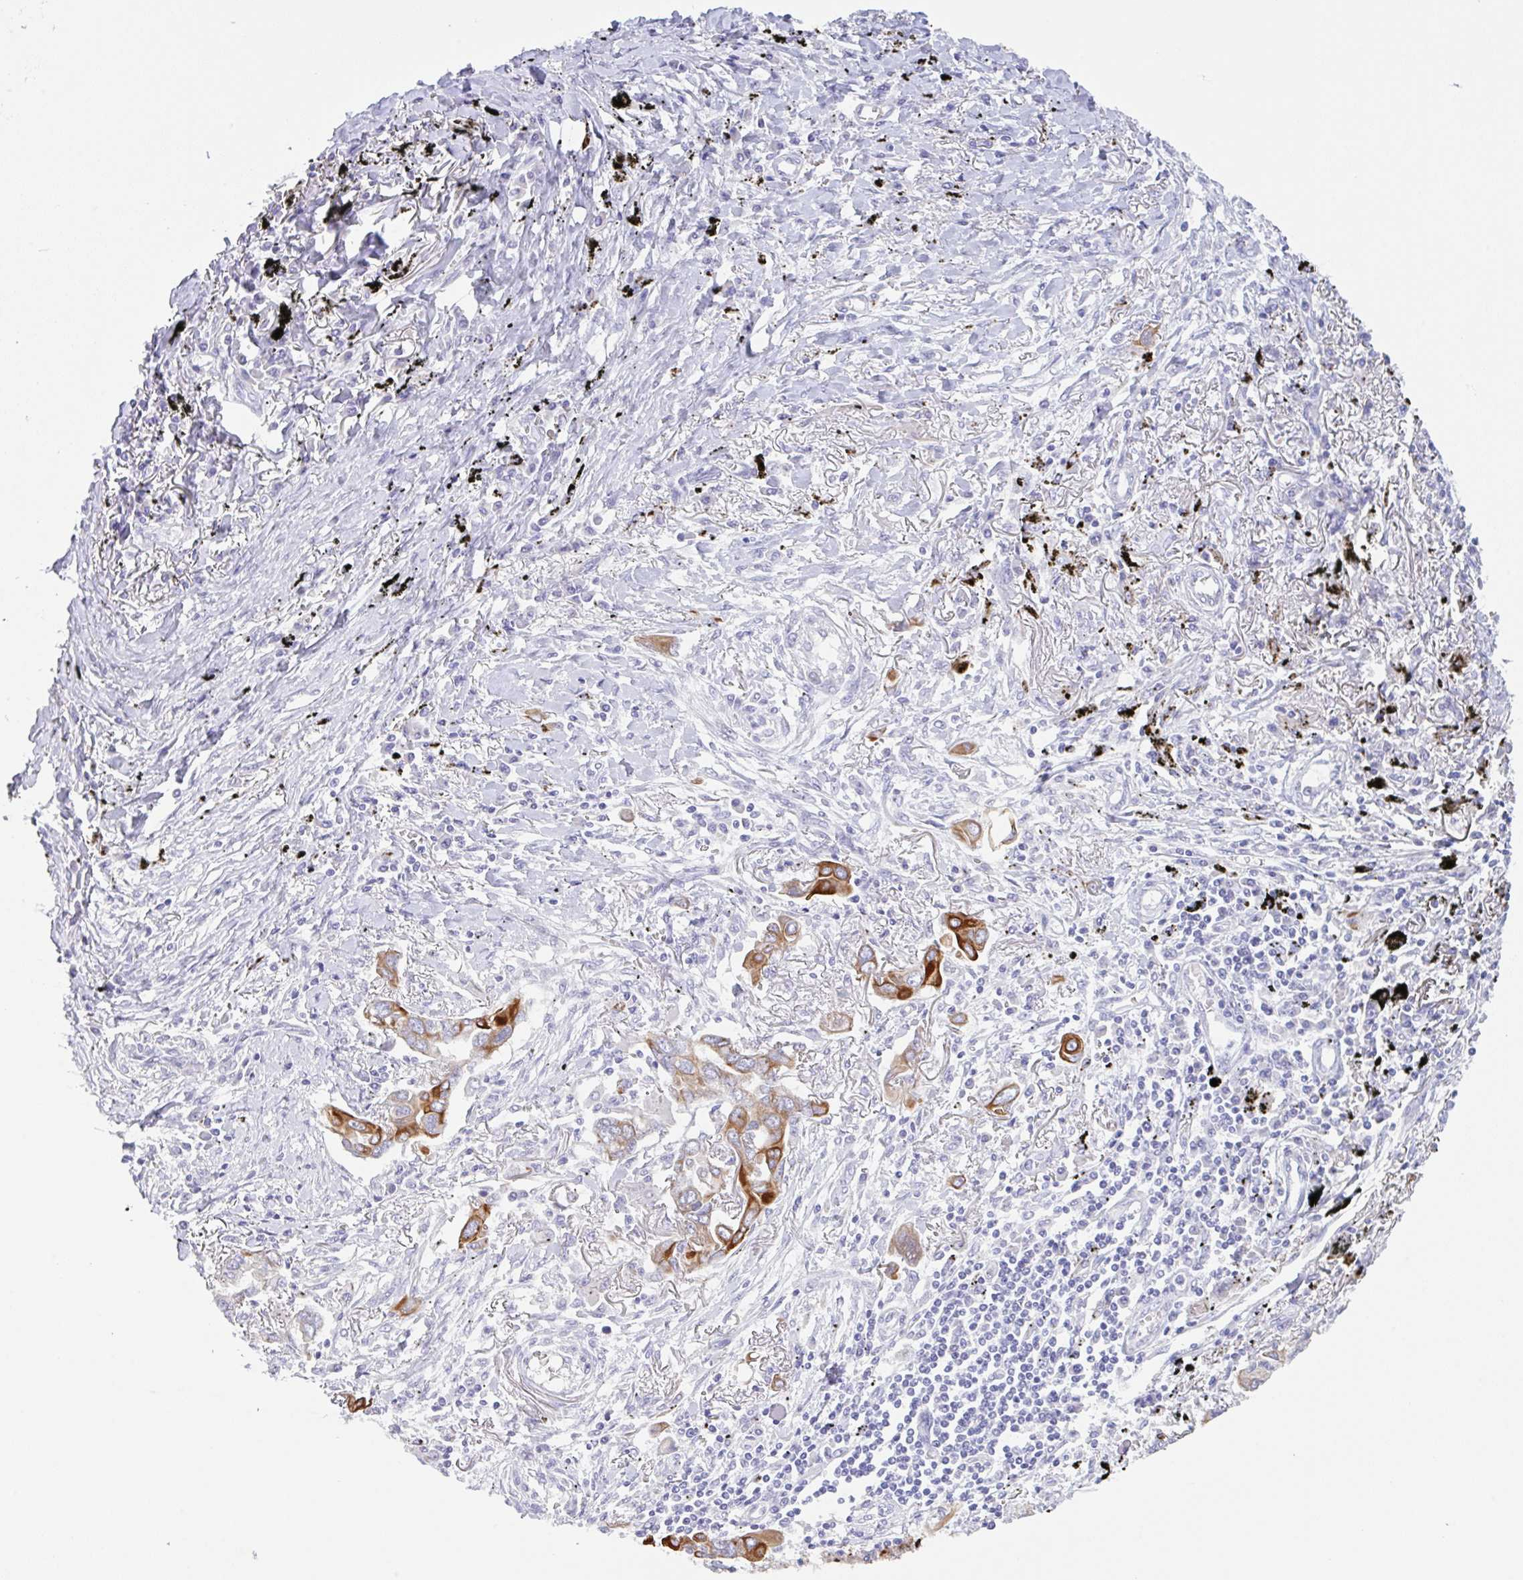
{"staining": {"intensity": "strong", "quantity": "<25%", "location": "cytoplasmic/membranous"}, "tissue": "lung cancer", "cell_type": "Tumor cells", "image_type": "cancer", "snomed": [{"axis": "morphology", "description": "Adenocarcinoma, NOS"}, {"axis": "topography", "description": "Lung"}], "caption": "An immunohistochemistry (IHC) histopathology image of tumor tissue is shown. Protein staining in brown labels strong cytoplasmic/membranous positivity in adenocarcinoma (lung) within tumor cells.", "gene": "TRAF4", "patient": {"sex": "male", "age": 76}}